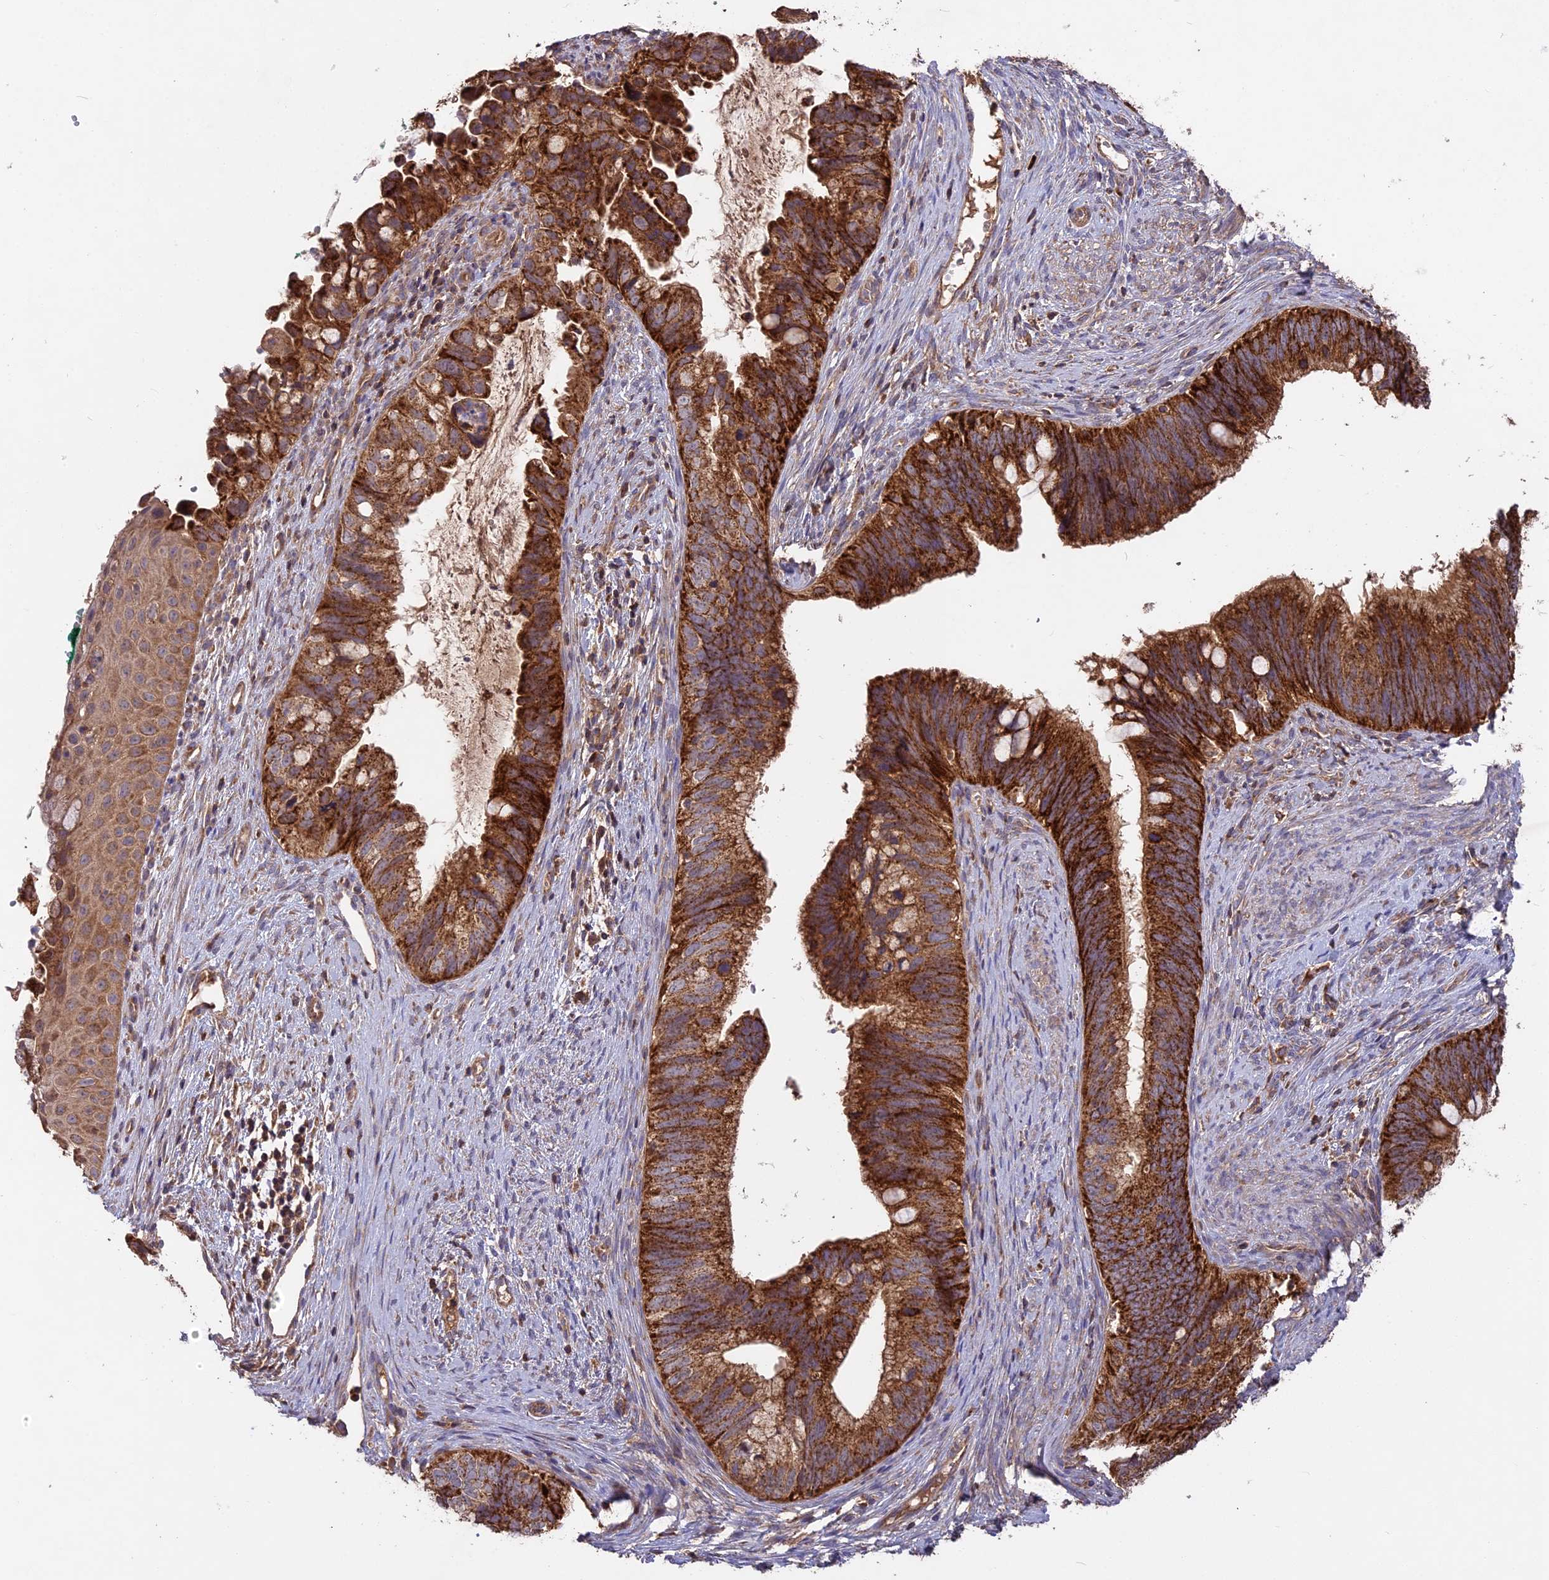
{"staining": {"intensity": "strong", "quantity": ">75%", "location": "cytoplasmic/membranous"}, "tissue": "cervical cancer", "cell_type": "Tumor cells", "image_type": "cancer", "snomed": [{"axis": "morphology", "description": "Adenocarcinoma, NOS"}, {"axis": "topography", "description": "Cervix"}], "caption": "DAB immunohistochemical staining of cervical cancer exhibits strong cytoplasmic/membranous protein expression in approximately >75% of tumor cells.", "gene": "NUDT8", "patient": {"sex": "female", "age": 42}}